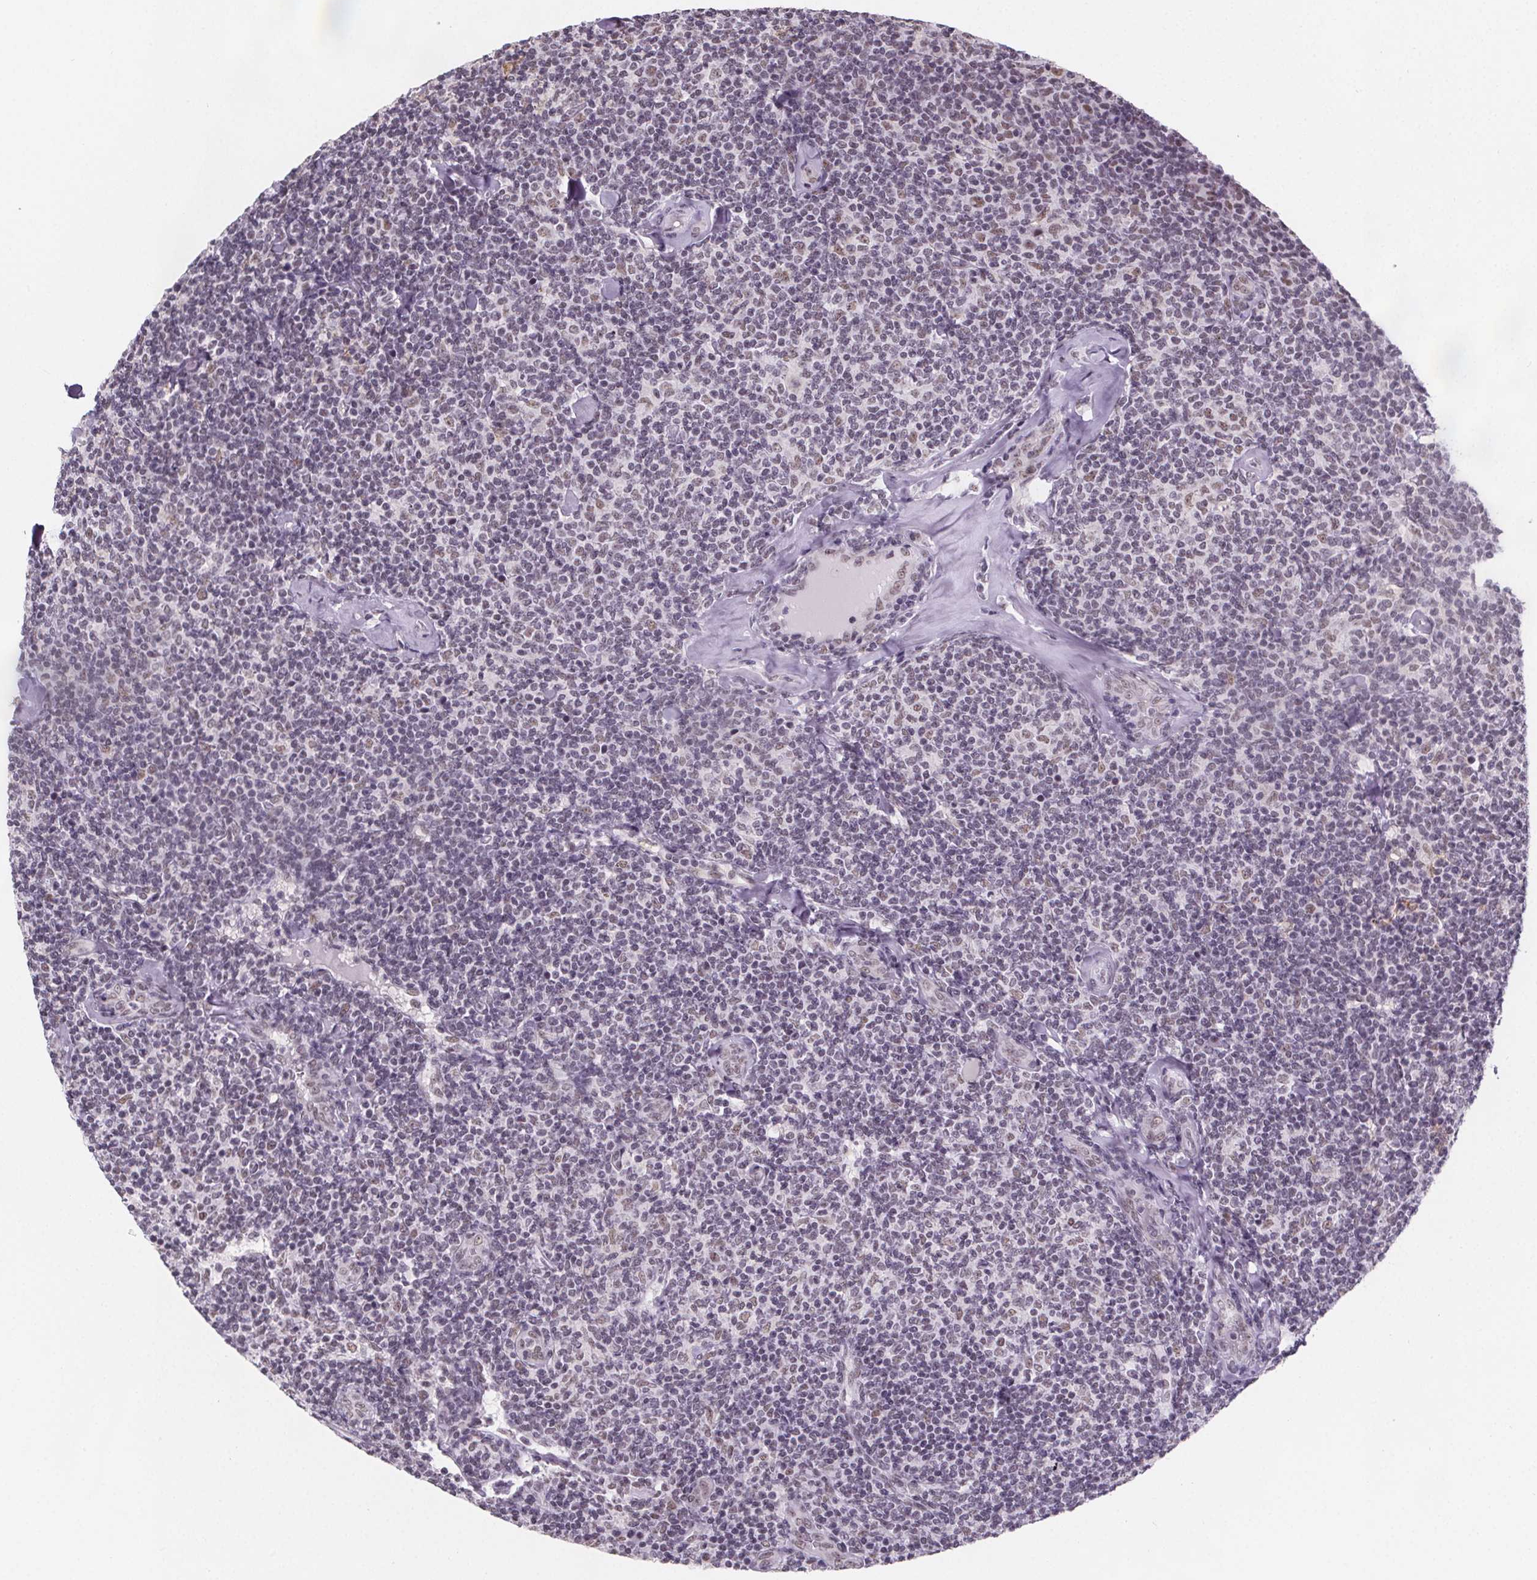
{"staining": {"intensity": "weak", "quantity": "<25%", "location": "nuclear"}, "tissue": "lymphoma", "cell_type": "Tumor cells", "image_type": "cancer", "snomed": [{"axis": "morphology", "description": "Malignant lymphoma, non-Hodgkin's type, Low grade"}, {"axis": "topography", "description": "Lymph node"}], "caption": "This image is of lymphoma stained with IHC to label a protein in brown with the nuclei are counter-stained blue. There is no expression in tumor cells. (Stains: DAB (3,3'-diaminobenzidine) immunohistochemistry (IHC) with hematoxylin counter stain, Microscopy: brightfield microscopy at high magnification).", "gene": "ZNF572", "patient": {"sex": "female", "age": 56}}